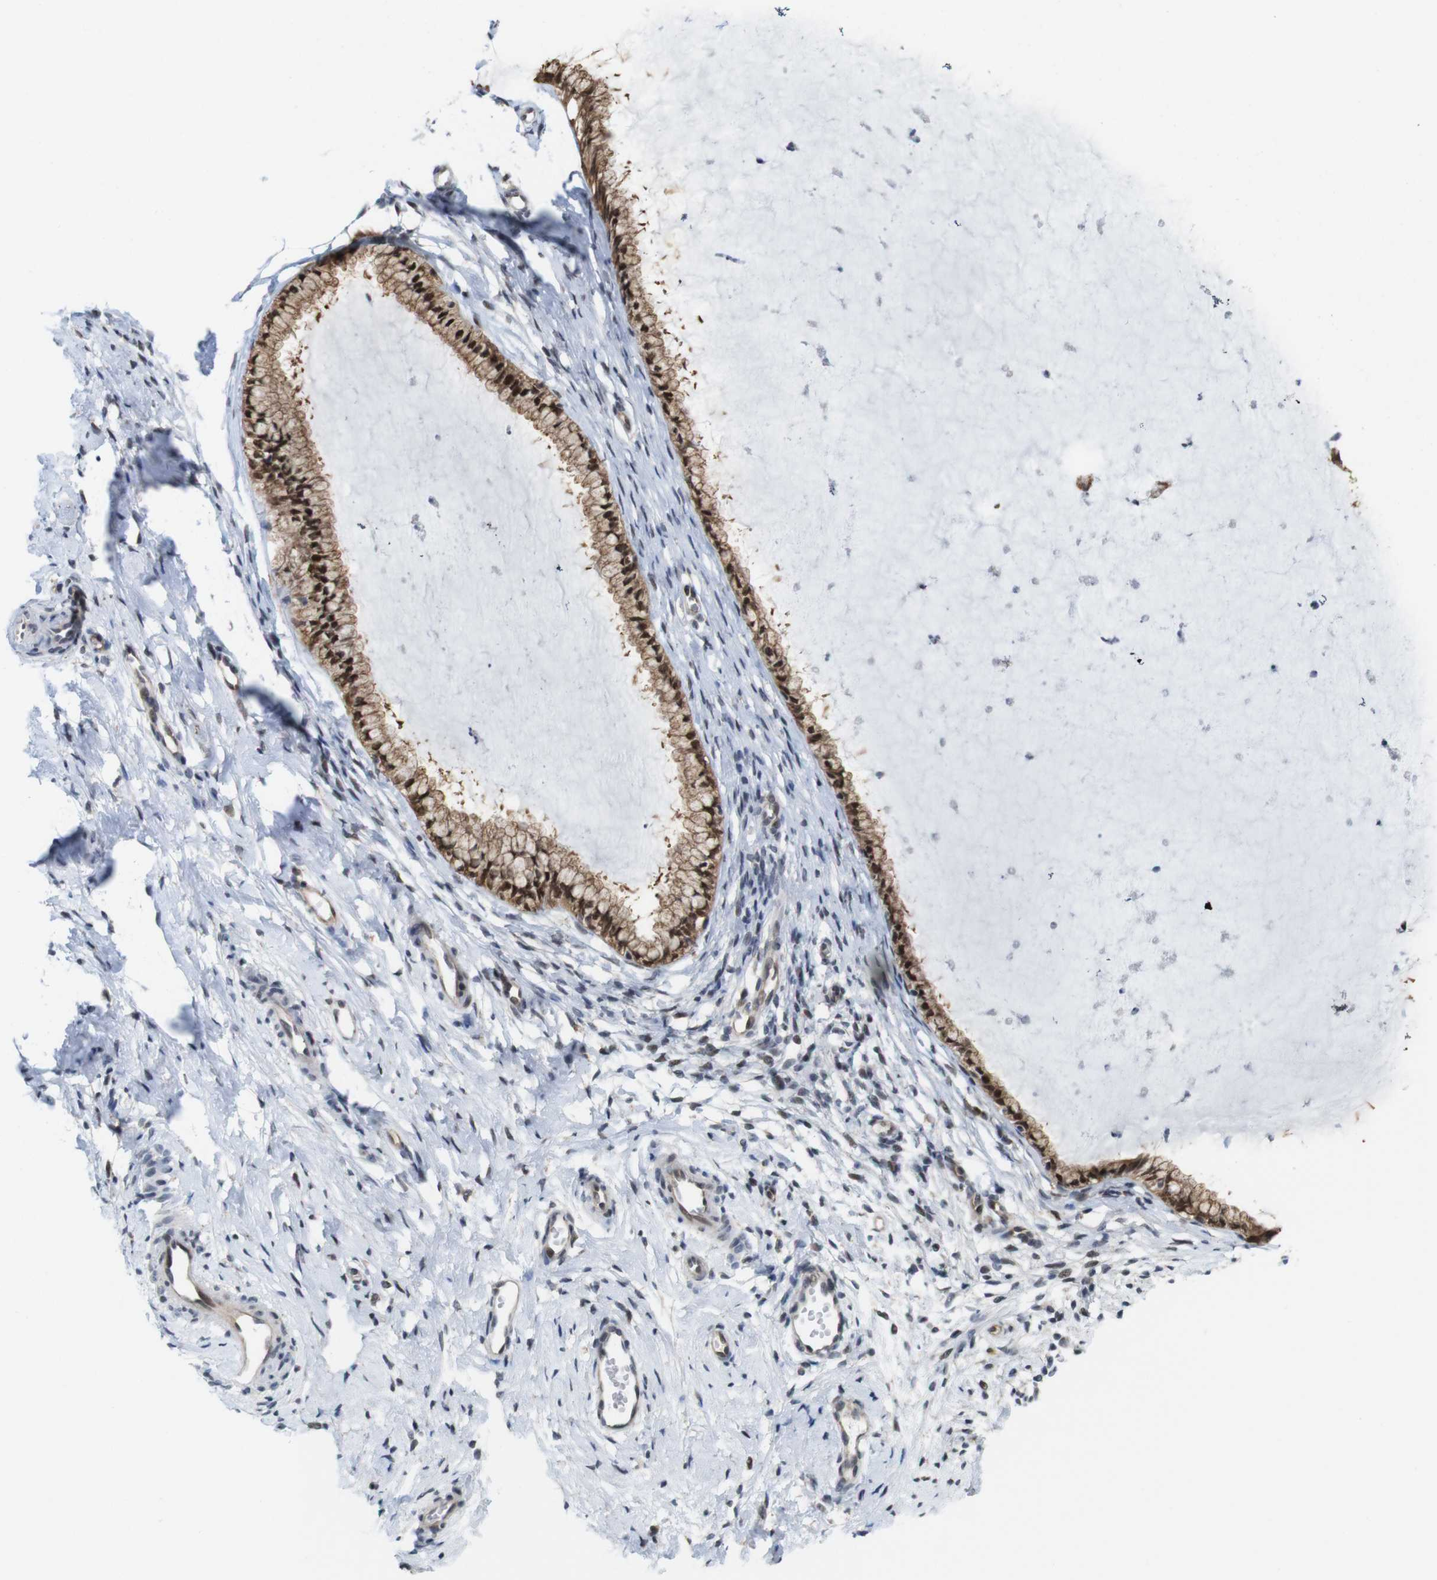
{"staining": {"intensity": "strong", "quantity": ">75%", "location": "cytoplasmic/membranous,nuclear"}, "tissue": "cervix", "cell_type": "Glandular cells", "image_type": "normal", "snomed": [{"axis": "morphology", "description": "Normal tissue, NOS"}, {"axis": "topography", "description": "Cervix"}], "caption": "Immunohistochemical staining of benign cervix exhibits strong cytoplasmic/membranous,nuclear protein positivity in about >75% of glandular cells.", "gene": "PNMA8A", "patient": {"sex": "female", "age": 65}}